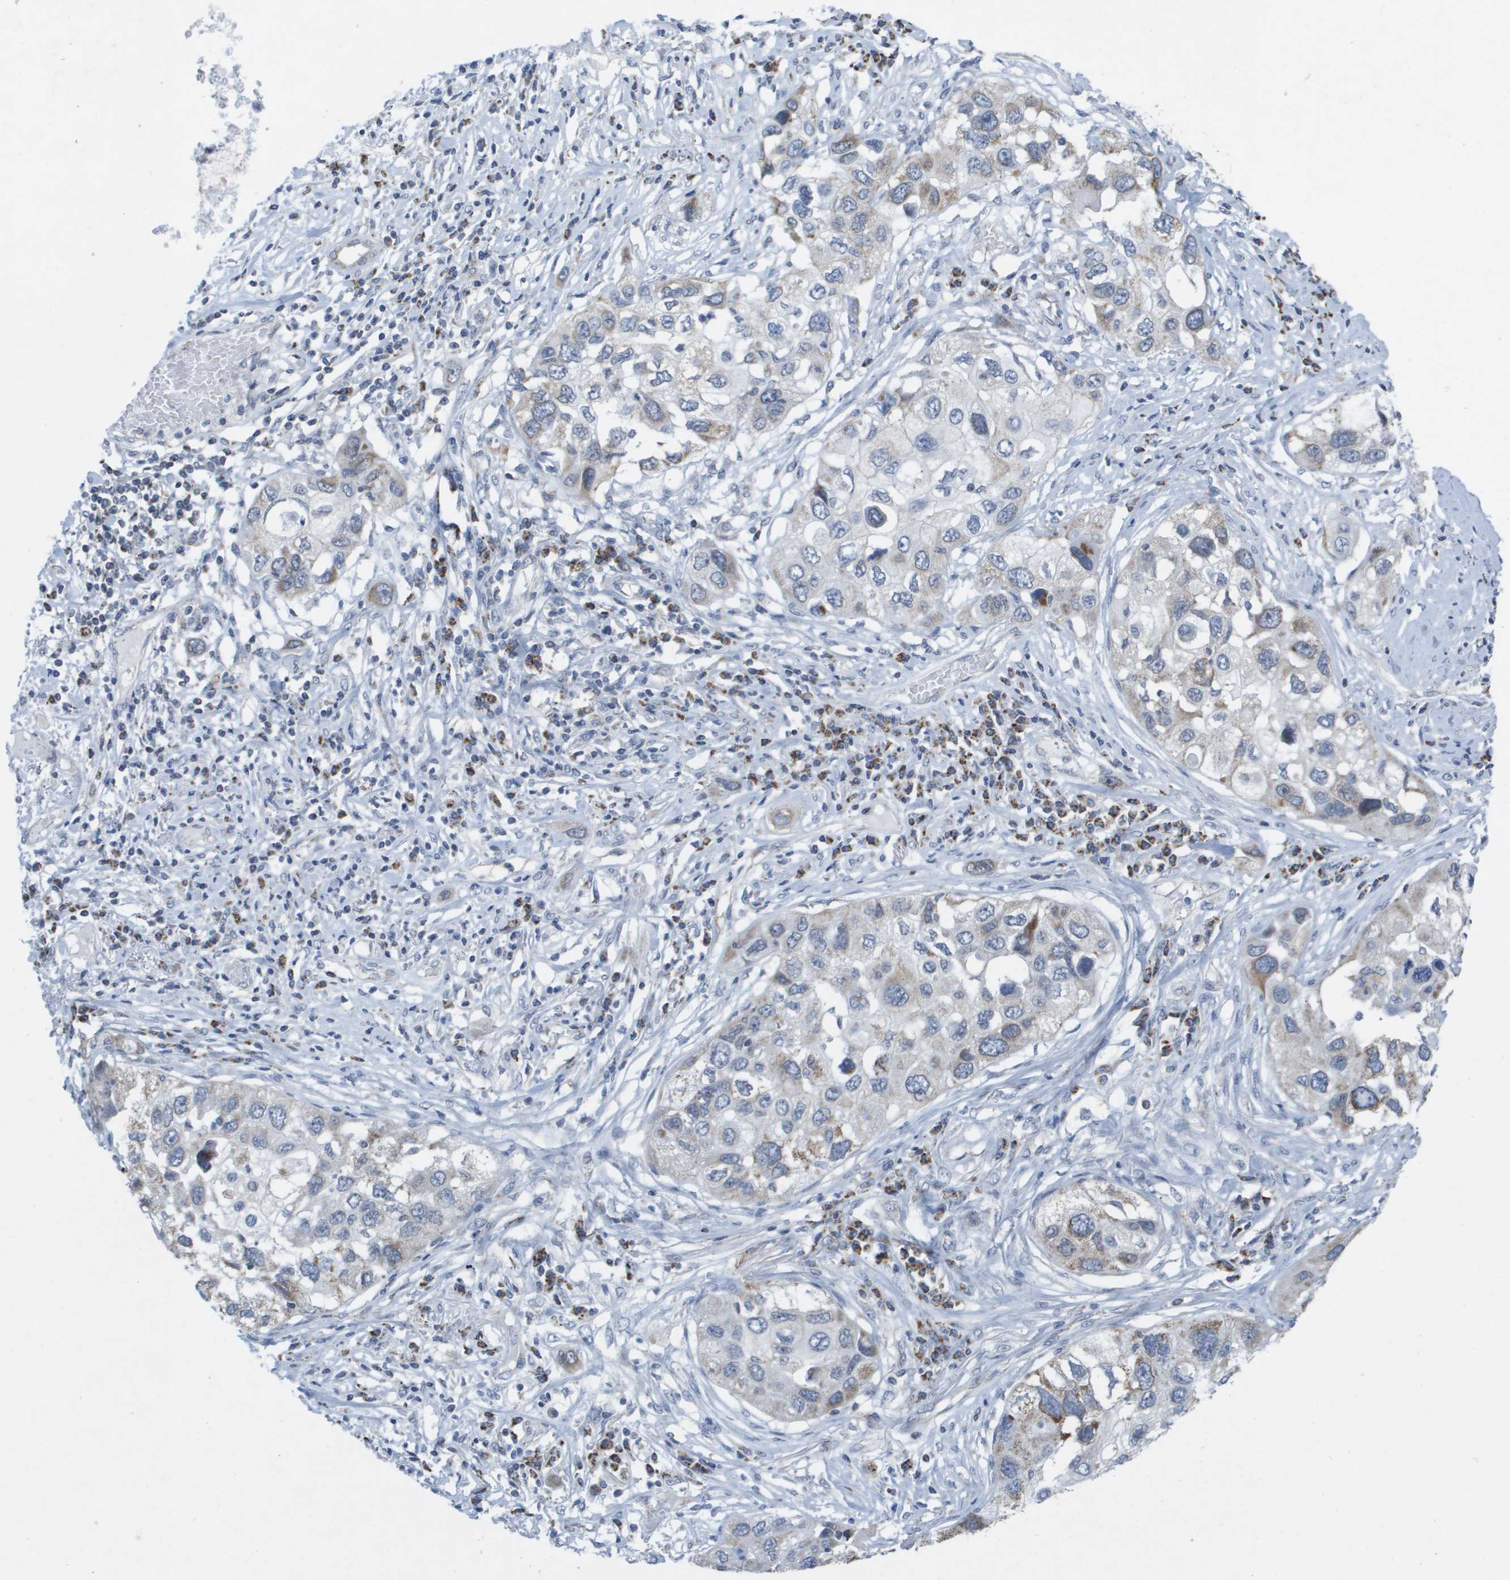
{"staining": {"intensity": "moderate", "quantity": "<25%", "location": "cytoplasmic/membranous"}, "tissue": "lung cancer", "cell_type": "Tumor cells", "image_type": "cancer", "snomed": [{"axis": "morphology", "description": "Squamous cell carcinoma, NOS"}, {"axis": "topography", "description": "Lung"}], "caption": "Immunohistochemistry of human squamous cell carcinoma (lung) shows low levels of moderate cytoplasmic/membranous expression in approximately <25% of tumor cells.", "gene": "TMEM223", "patient": {"sex": "male", "age": 71}}